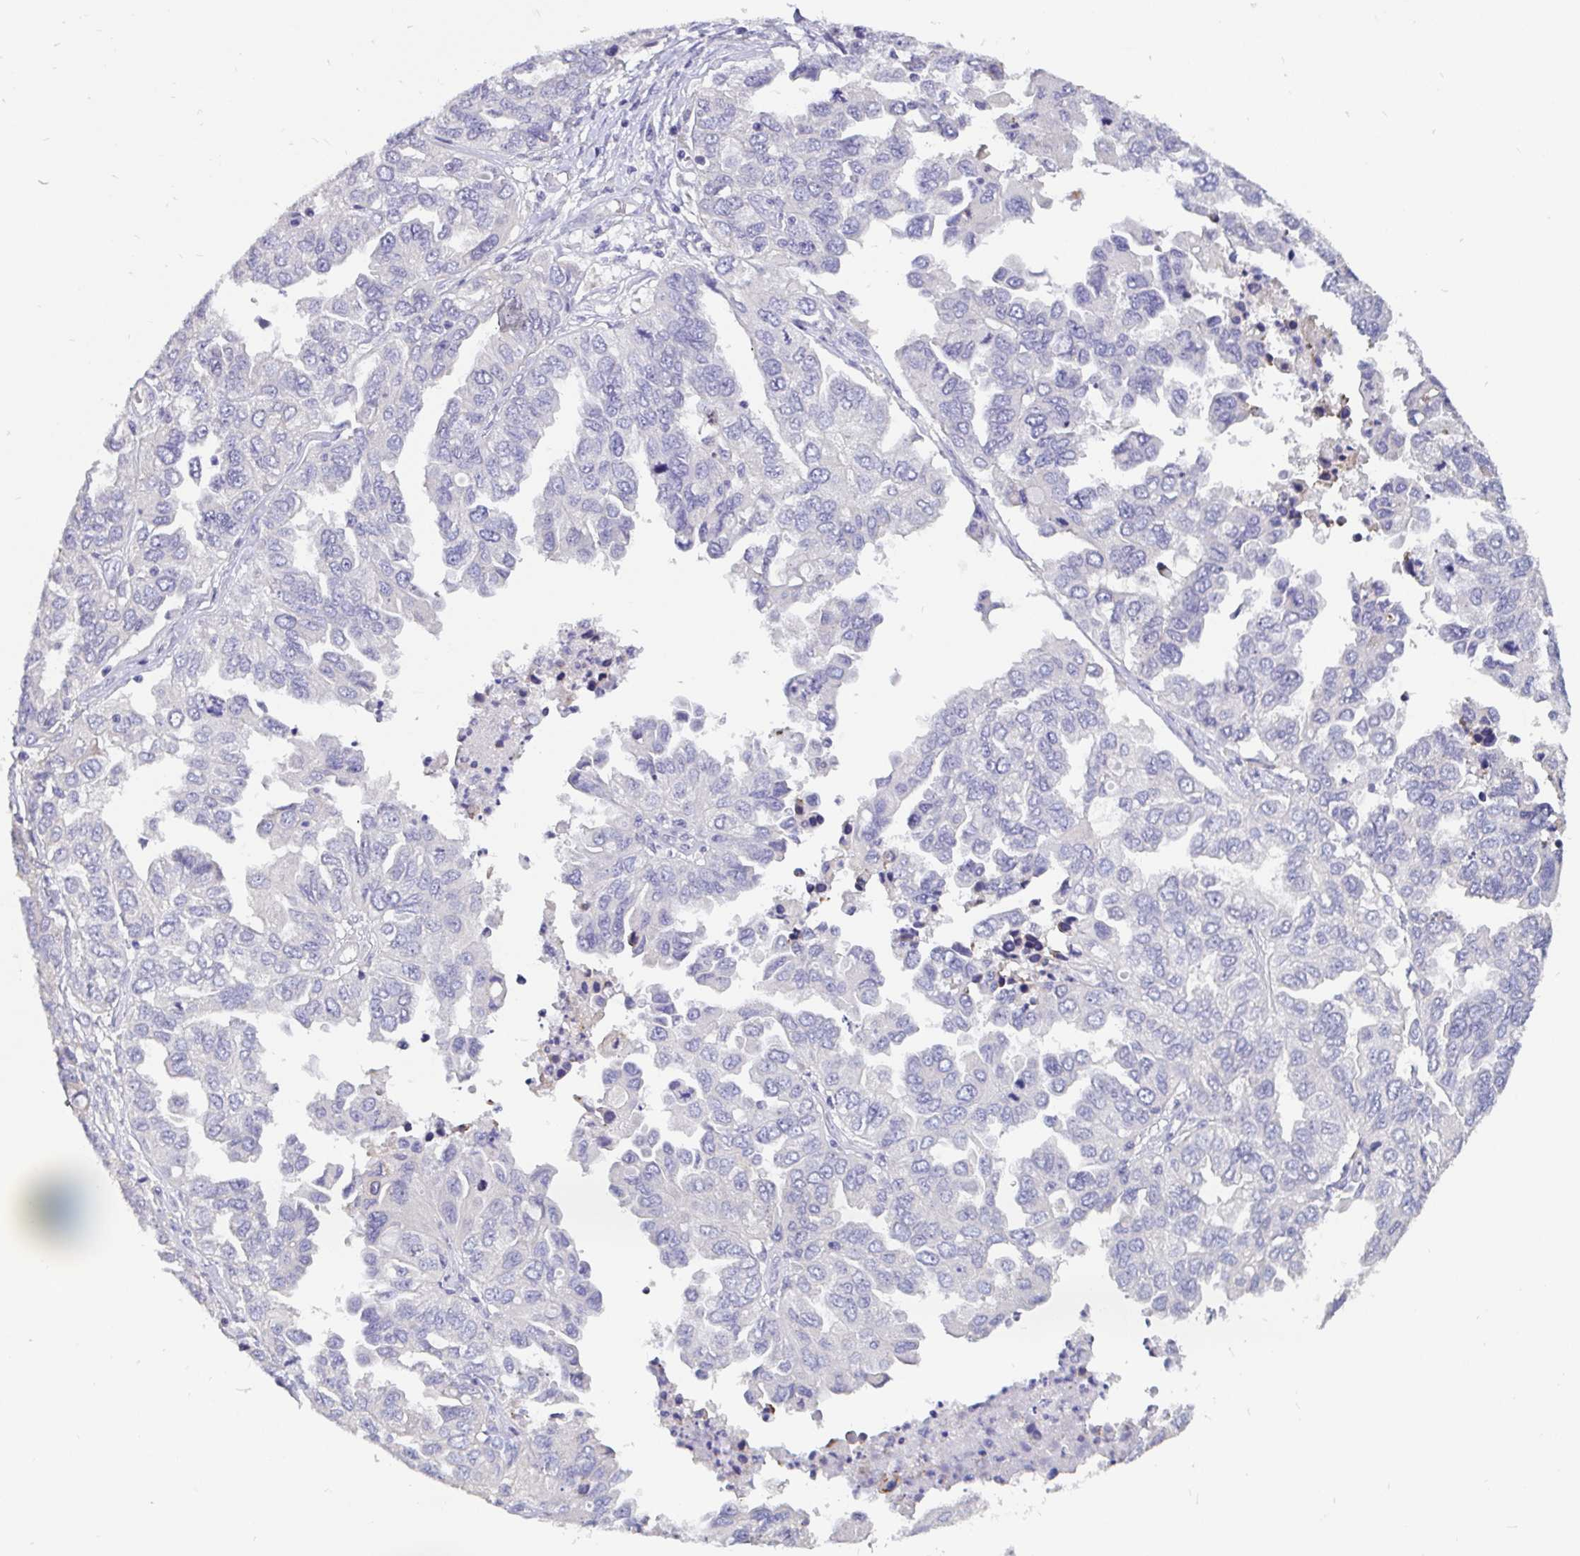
{"staining": {"intensity": "negative", "quantity": "none", "location": "none"}, "tissue": "ovarian cancer", "cell_type": "Tumor cells", "image_type": "cancer", "snomed": [{"axis": "morphology", "description": "Cystadenocarcinoma, serous, NOS"}, {"axis": "topography", "description": "Ovary"}], "caption": "High magnification brightfield microscopy of ovarian cancer stained with DAB (3,3'-diaminobenzidine) (brown) and counterstained with hematoxylin (blue): tumor cells show no significant staining.", "gene": "ADAMTS6", "patient": {"sex": "female", "age": 53}}